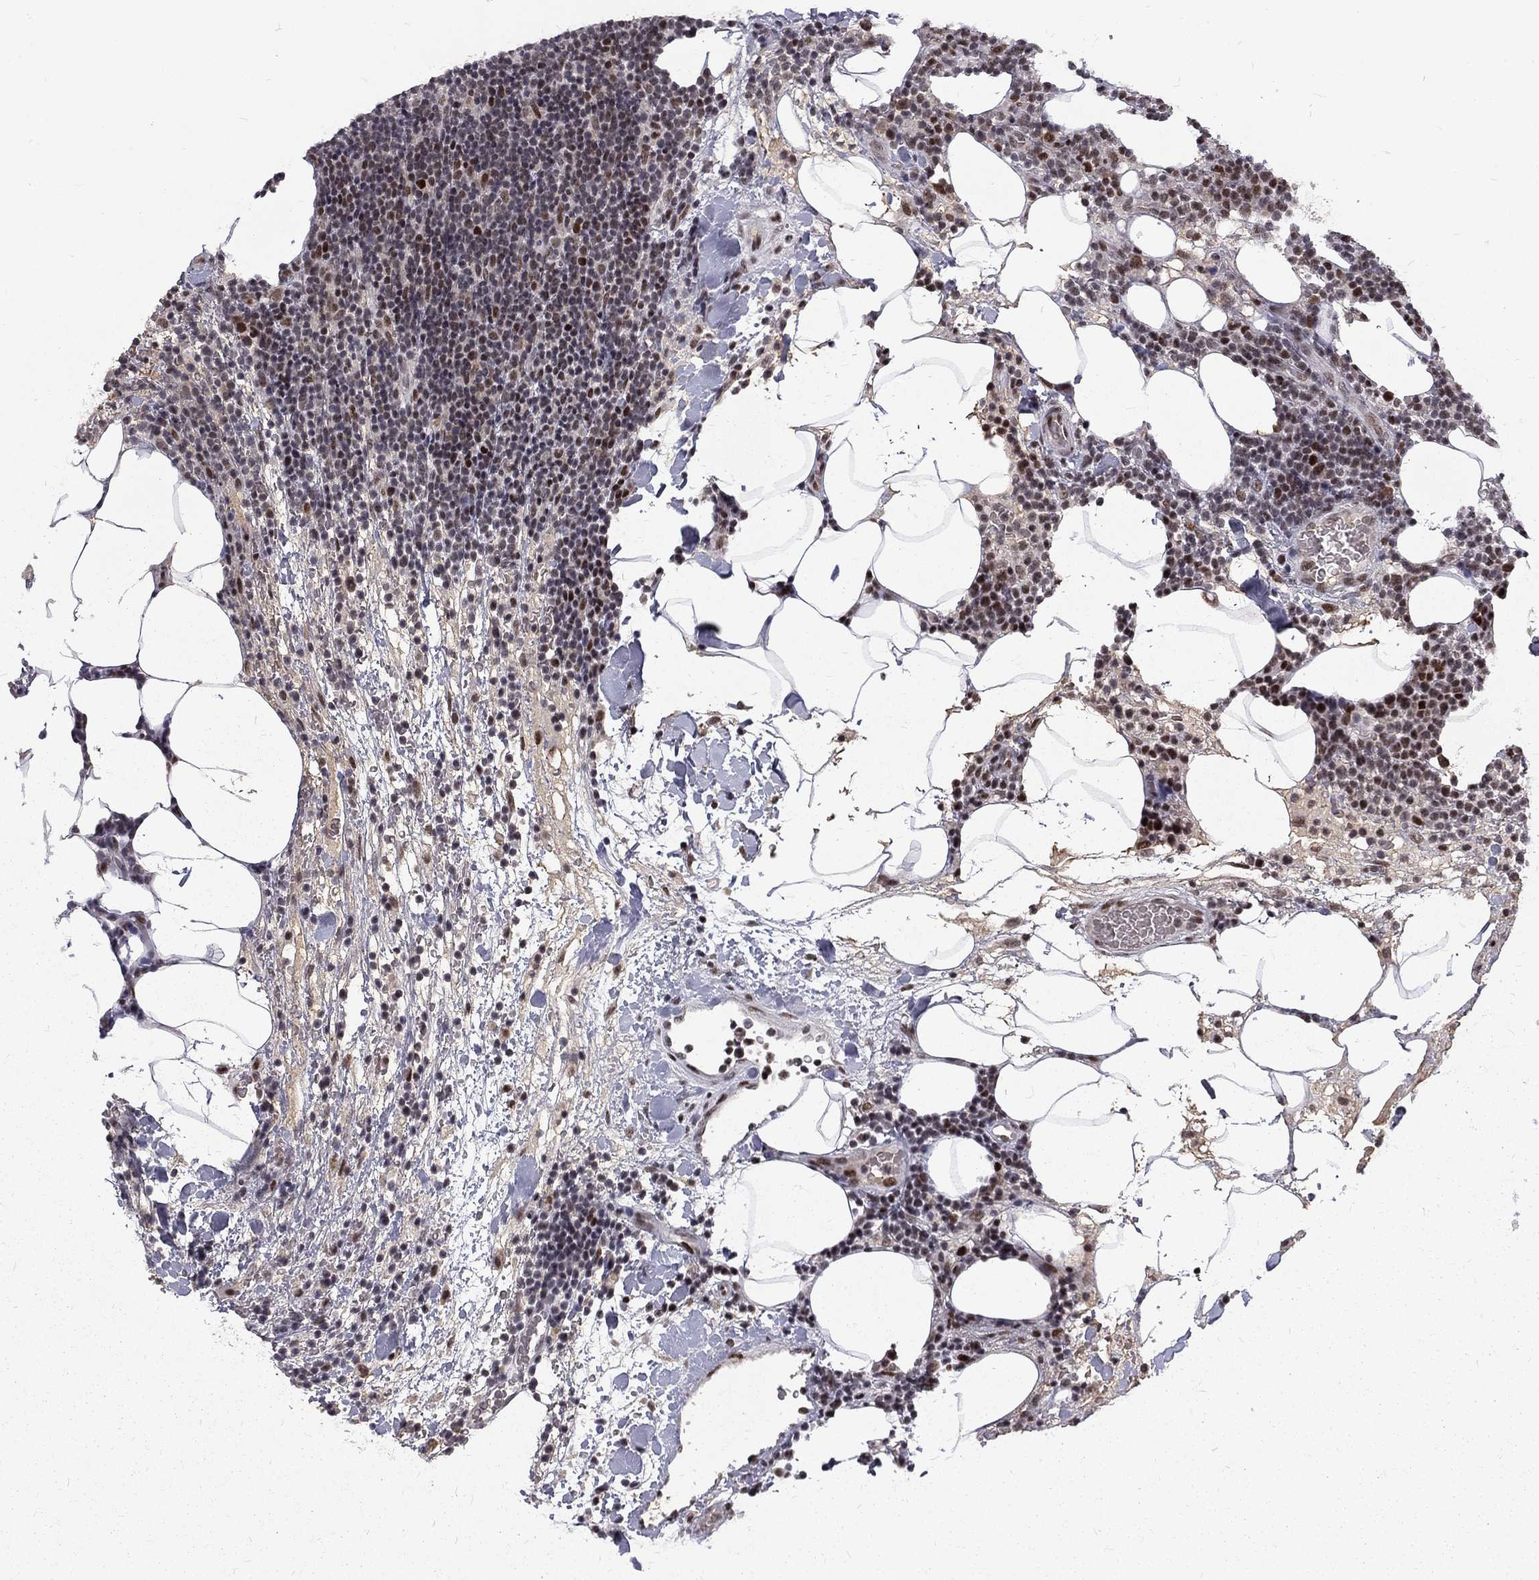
{"staining": {"intensity": "moderate", "quantity": "25%-75%", "location": "nuclear"}, "tissue": "lymphoma", "cell_type": "Tumor cells", "image_type": "cancer", "snomed": [{"axis": "morphology", "description": "Malignant lymphoma, non-Hodgkin's type, High grade"}, {"axis": "topography", "description": "Lymph node"}], "caption": "A brown stain highlights moderate nuclear expression of a protein in lymphoma tumor cells. The staining was performed using DAB, with brown indicating positive protein expression. Nuclei are stained blue with hematoxylin.", "gene": "TCEAL1", "patient": {"sex": "male", "age": 61}}